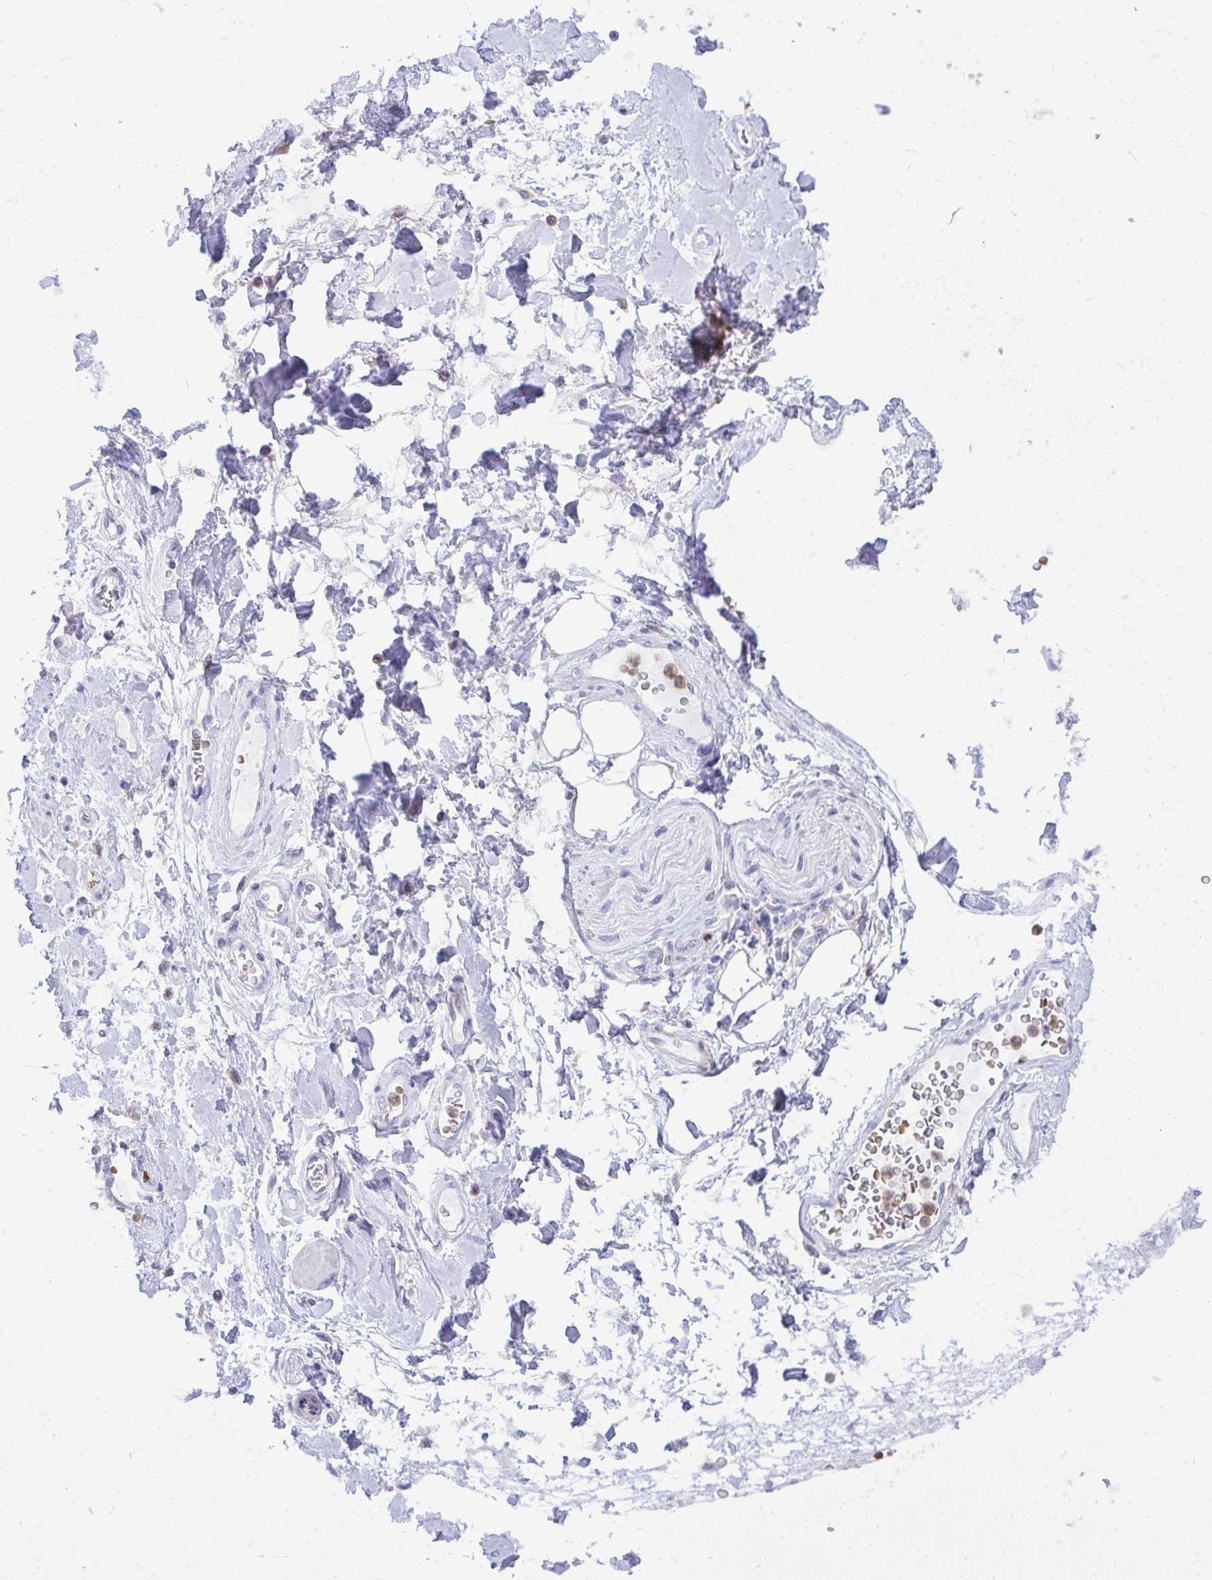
{"staining": {"intensity": "negative", "quantity": "none", "location": "none"}, "tissue": "adipose tissue", "cell_type": "Adipocytes", "image_type": "normal", "snomed": [{"axis": "morphology", "description": "Normal tissue, NOS"}, {"axis": "topography", "description": "Urinary bladder"}, {"axis": "topography", "description": "Peripheral nerve tissue"}], "caption": "IHC micrograph of normal human adipose tissue stained for a protein (brown), which reveals no expression in adipocytes.", "gene": "CAT", "patient": {"sex": "female", "age": 60}}